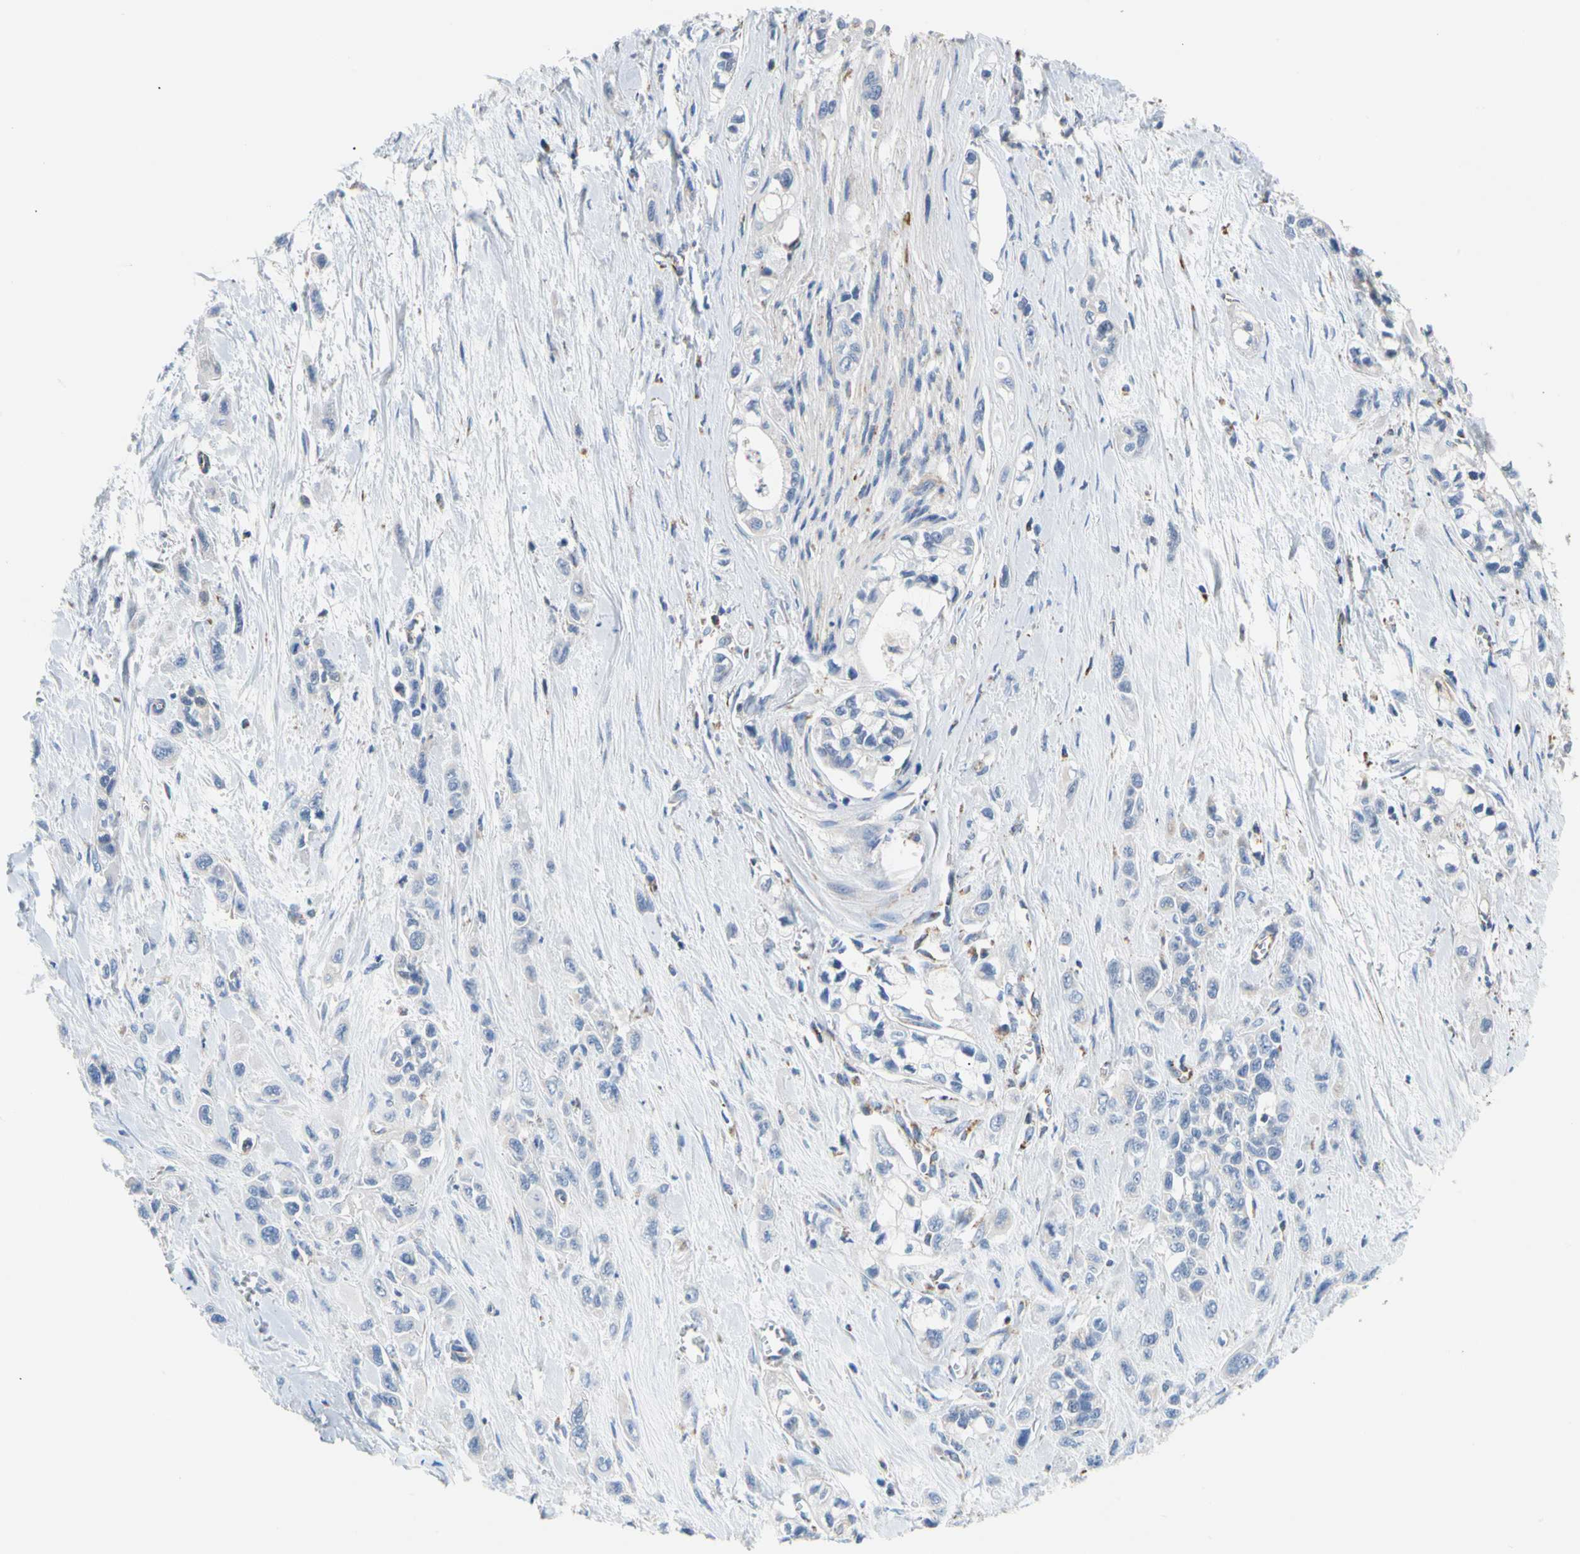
{"staining": {"intensity": "negative", "quantity": "none", "location": "none"}, "tissue": "pancreatic cancer", "cell_type": "Tumor cells", "image_type": "cancer", "snomed": [{"axis": "morphology", "description": "Adenocarcinoma, NOS"}, {"axis": "topography", "description": "Pancreas"}], "caption": "DAB (3,3'-diaminobenzidine) immunohistochemical staining of human pancreatic cancer (adenocarcinoma) displays no significant staining in tumor cells.", "gene": "ACAT1", "patient": {"sex": "male", "age": 74}}